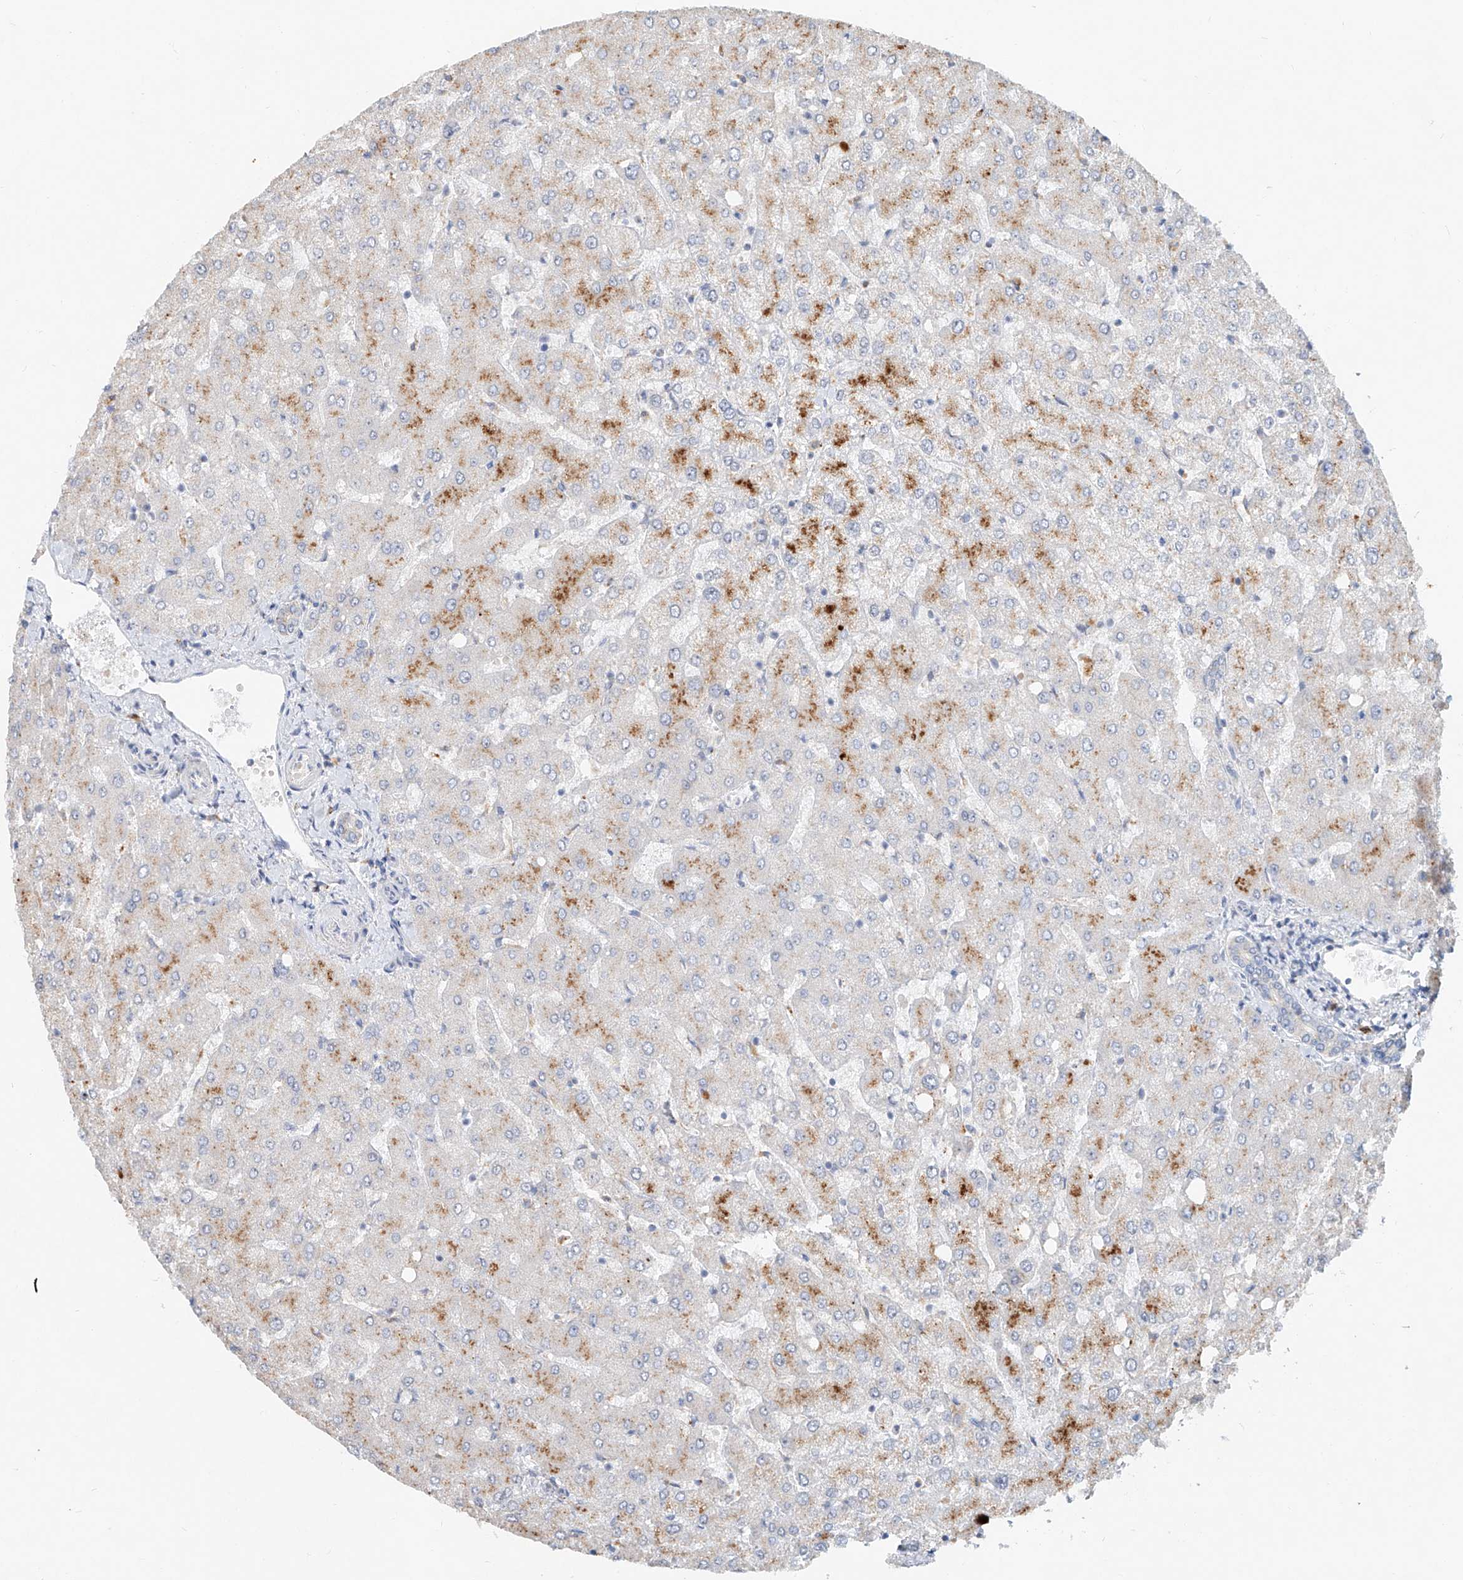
{"staining": {"intensity": "weak", "quantity": "<25%", "location": "cytoplasmic/membranous"}, "tissue": "liver", "cell_type": "Cholangiocytes", "image_type": "normal", "snomed": [{"axis": "morphology", "description": "Normal tissue, NOS"}, {"axis": "topography", "description": "Liver"}], "caption": "Immunohistochemistry (IHC) of benign human liver shows no staining in cholangiocytes.", "gene": "TRIM47", "patient": {"sex": "female", "age": 54}}